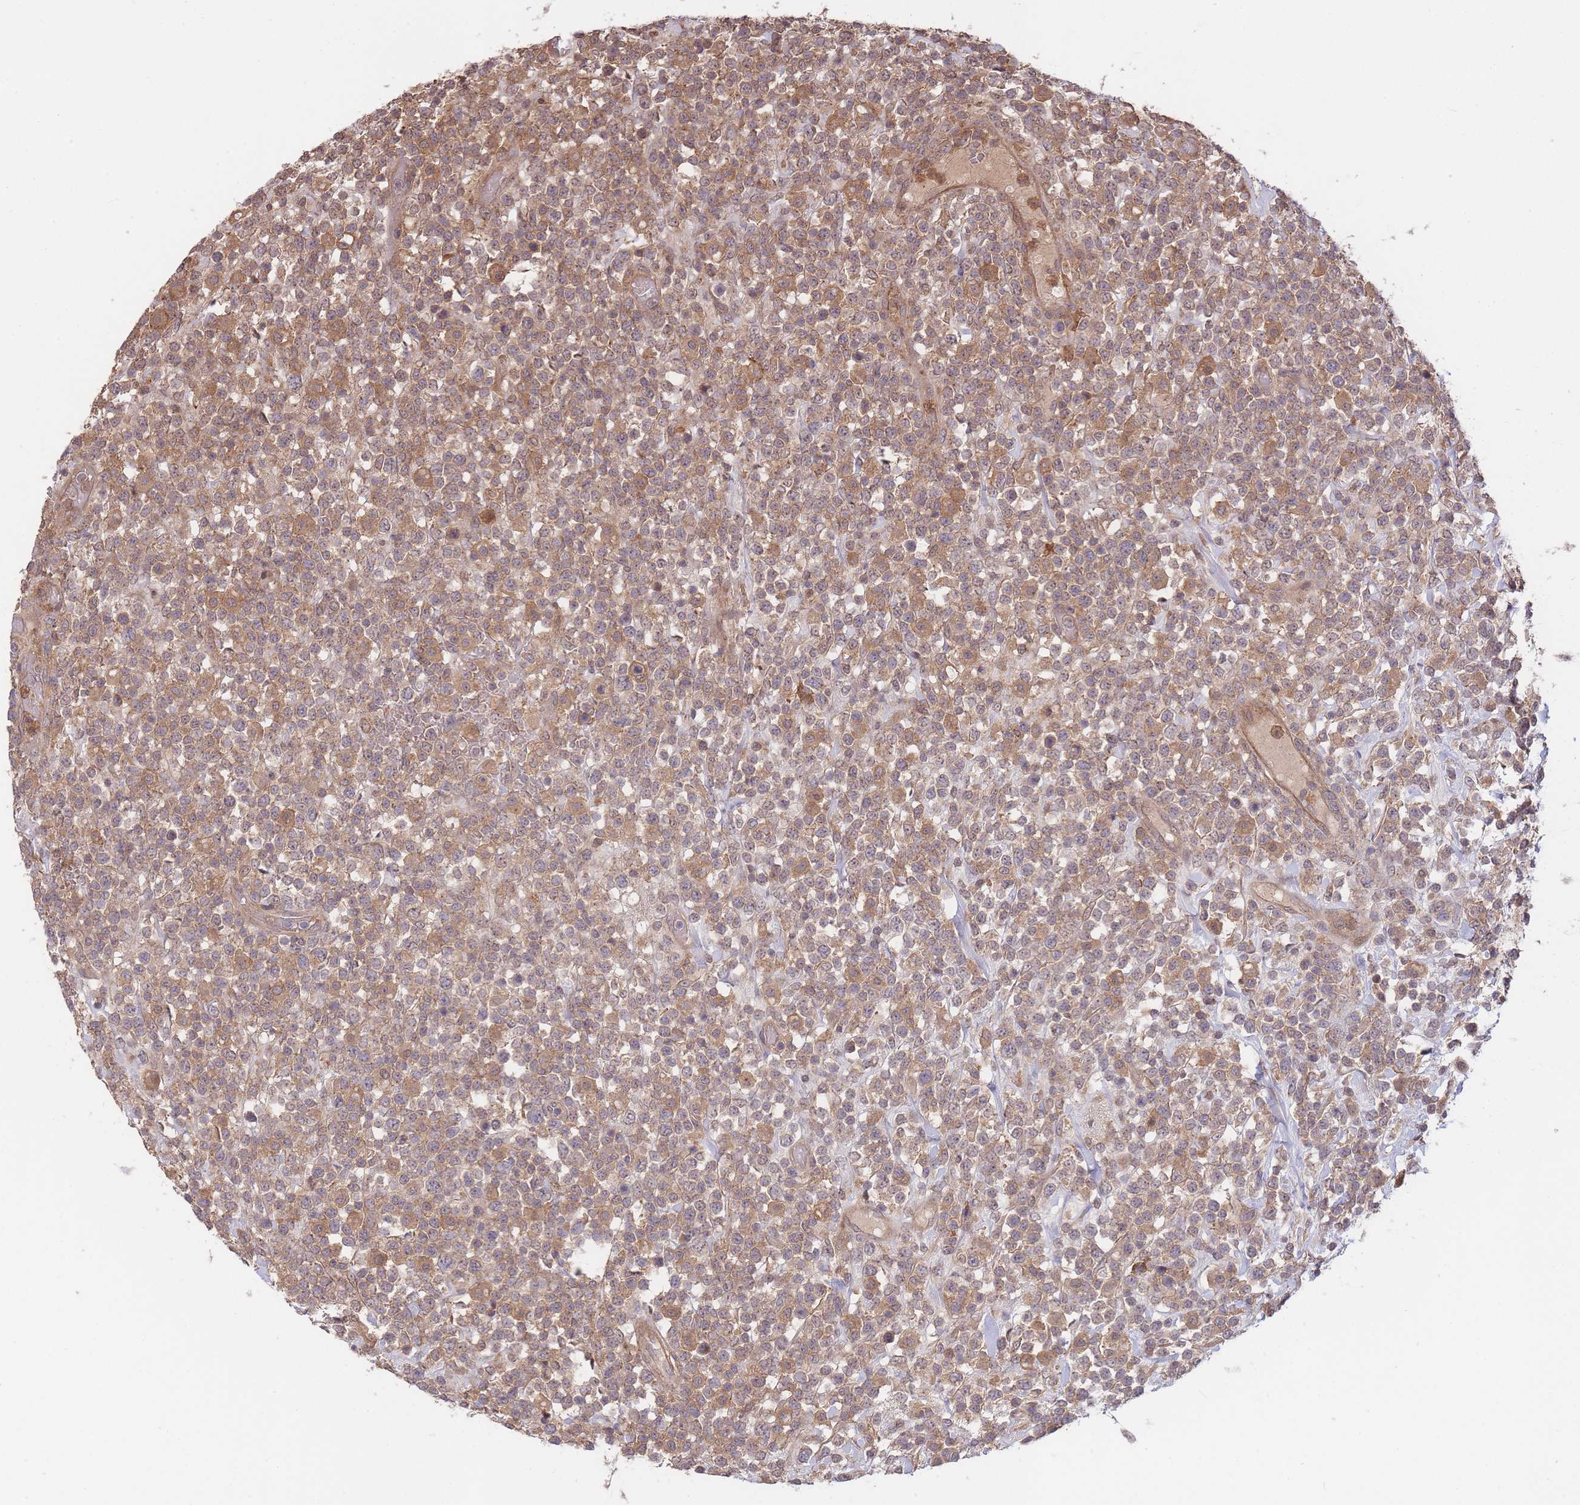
{"staining": {"intensity": "moderate", "quantity": ">75%", "location": "cytoplasmic/membranous"}, "tissue": "lymphoma", "cell_type": "Tumor cells", "image_type": "cancer", "snomed": [{"axis": "morphology", "description": "Malignant lymphoma, non-Hodgkin's type, High grade"}, {"axis": "topography", "description": "Colon"}], "caption": "High-grade malignant lymphoma, non-Hodgkin's type stained with DAB IHC shows medium levels of moderate cytoplasmic/membranous expression in about >75% of tumor cells. (IHC, brightfield microscopy, high magnification).", "gene": "ZNF304", "patient": {"sex": "female", "age": 53}}